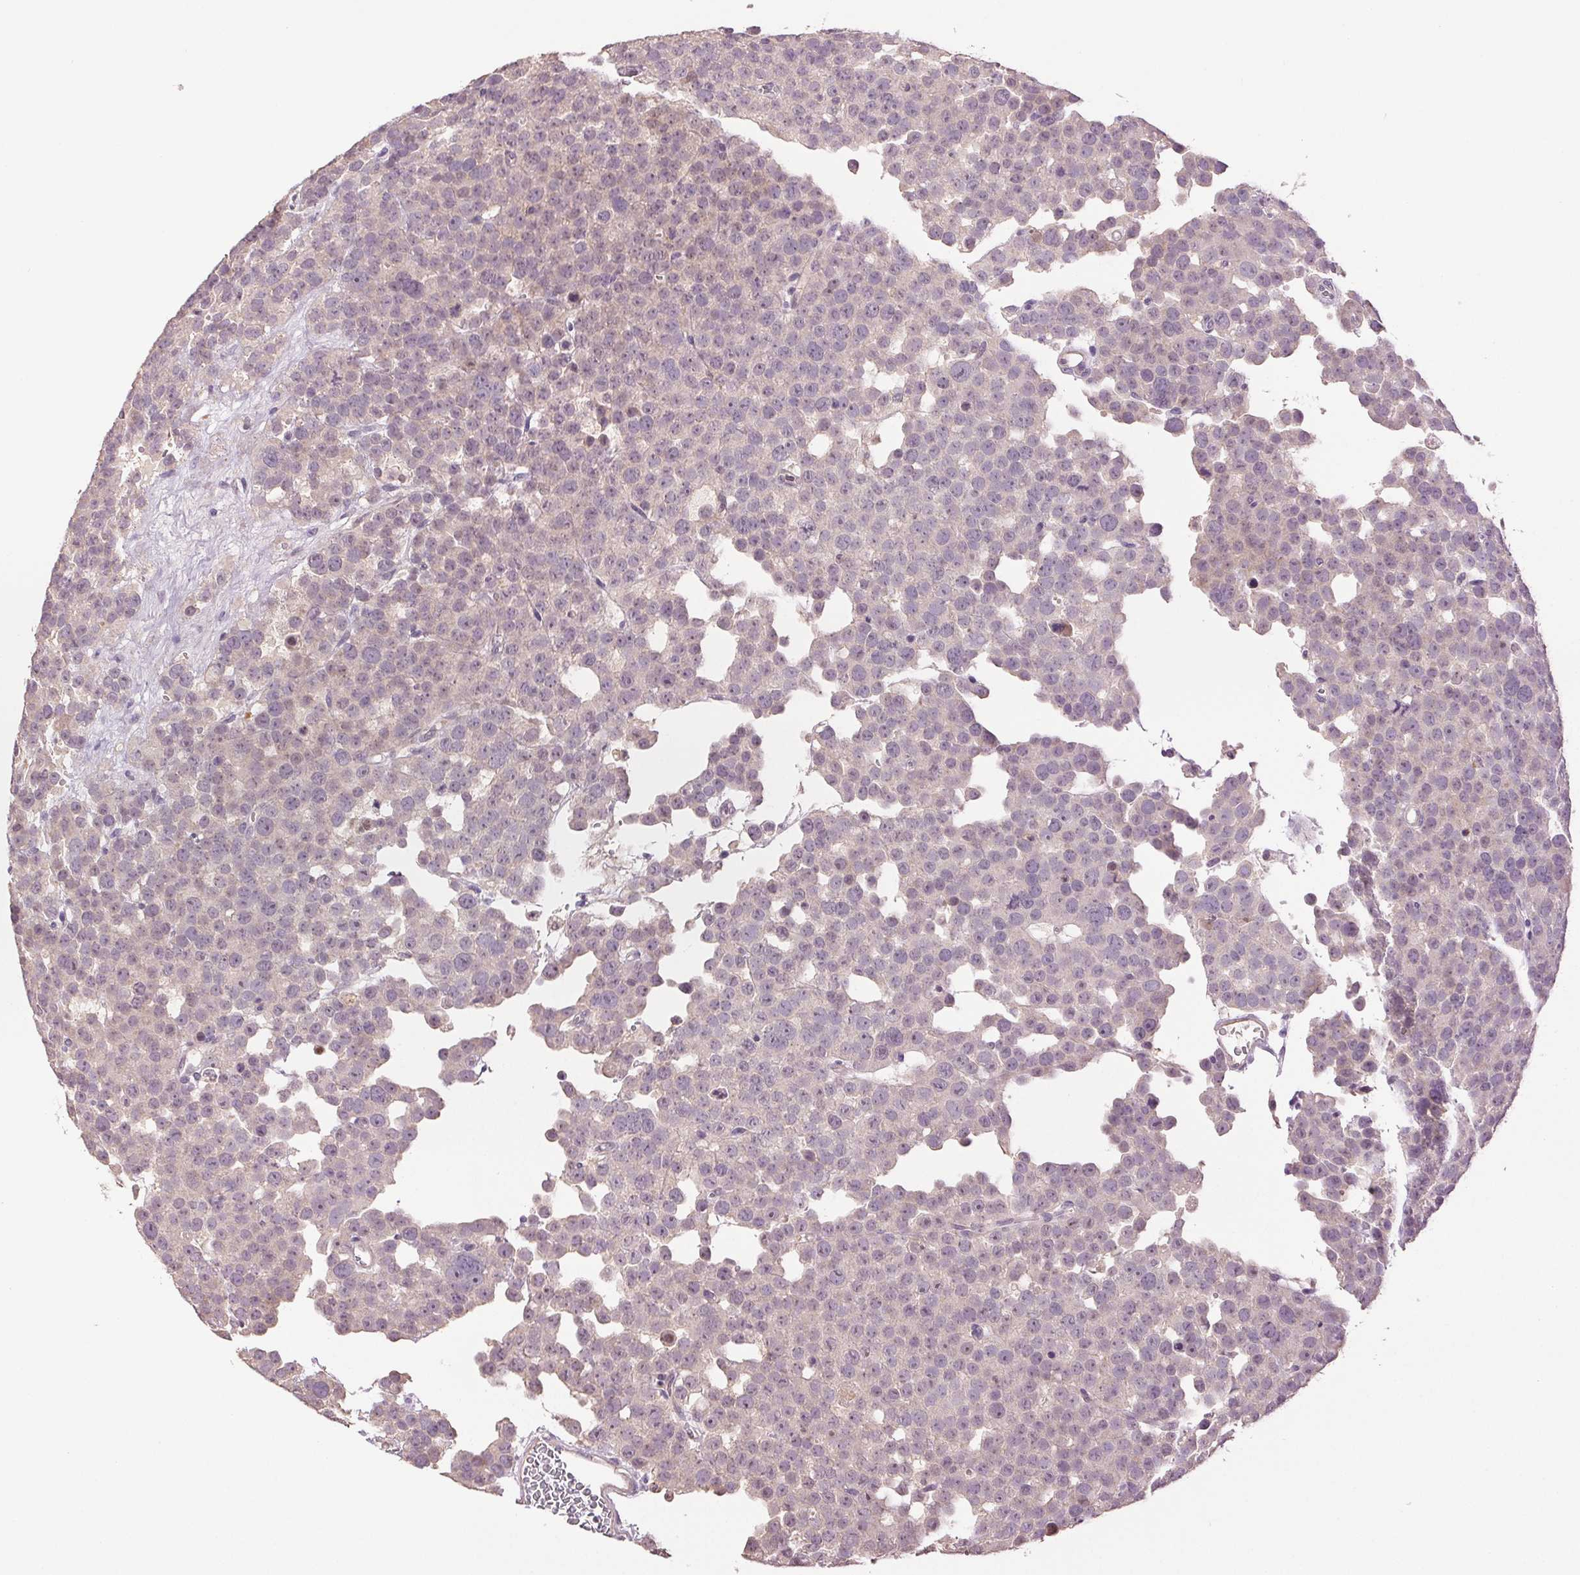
{"staining": {"intensity": "weak", "quantity": "<25%", "location": "nuclear"}, "tissue": "testis cancer", "cell_type": "Tumor cells", "image_type": "cancer", "snomed": [{"axis": "morphology", "description": "Seminoma, NOS"}, {"axis": "topography", "description": "Testis"}], "caption": "An IHC micrograph of seminoma (testis) is shown. There is no staining in tumor cells of seminoma (testis).", "gene": "TMEM253", "patient": {"sex": "male", "age": 71}}